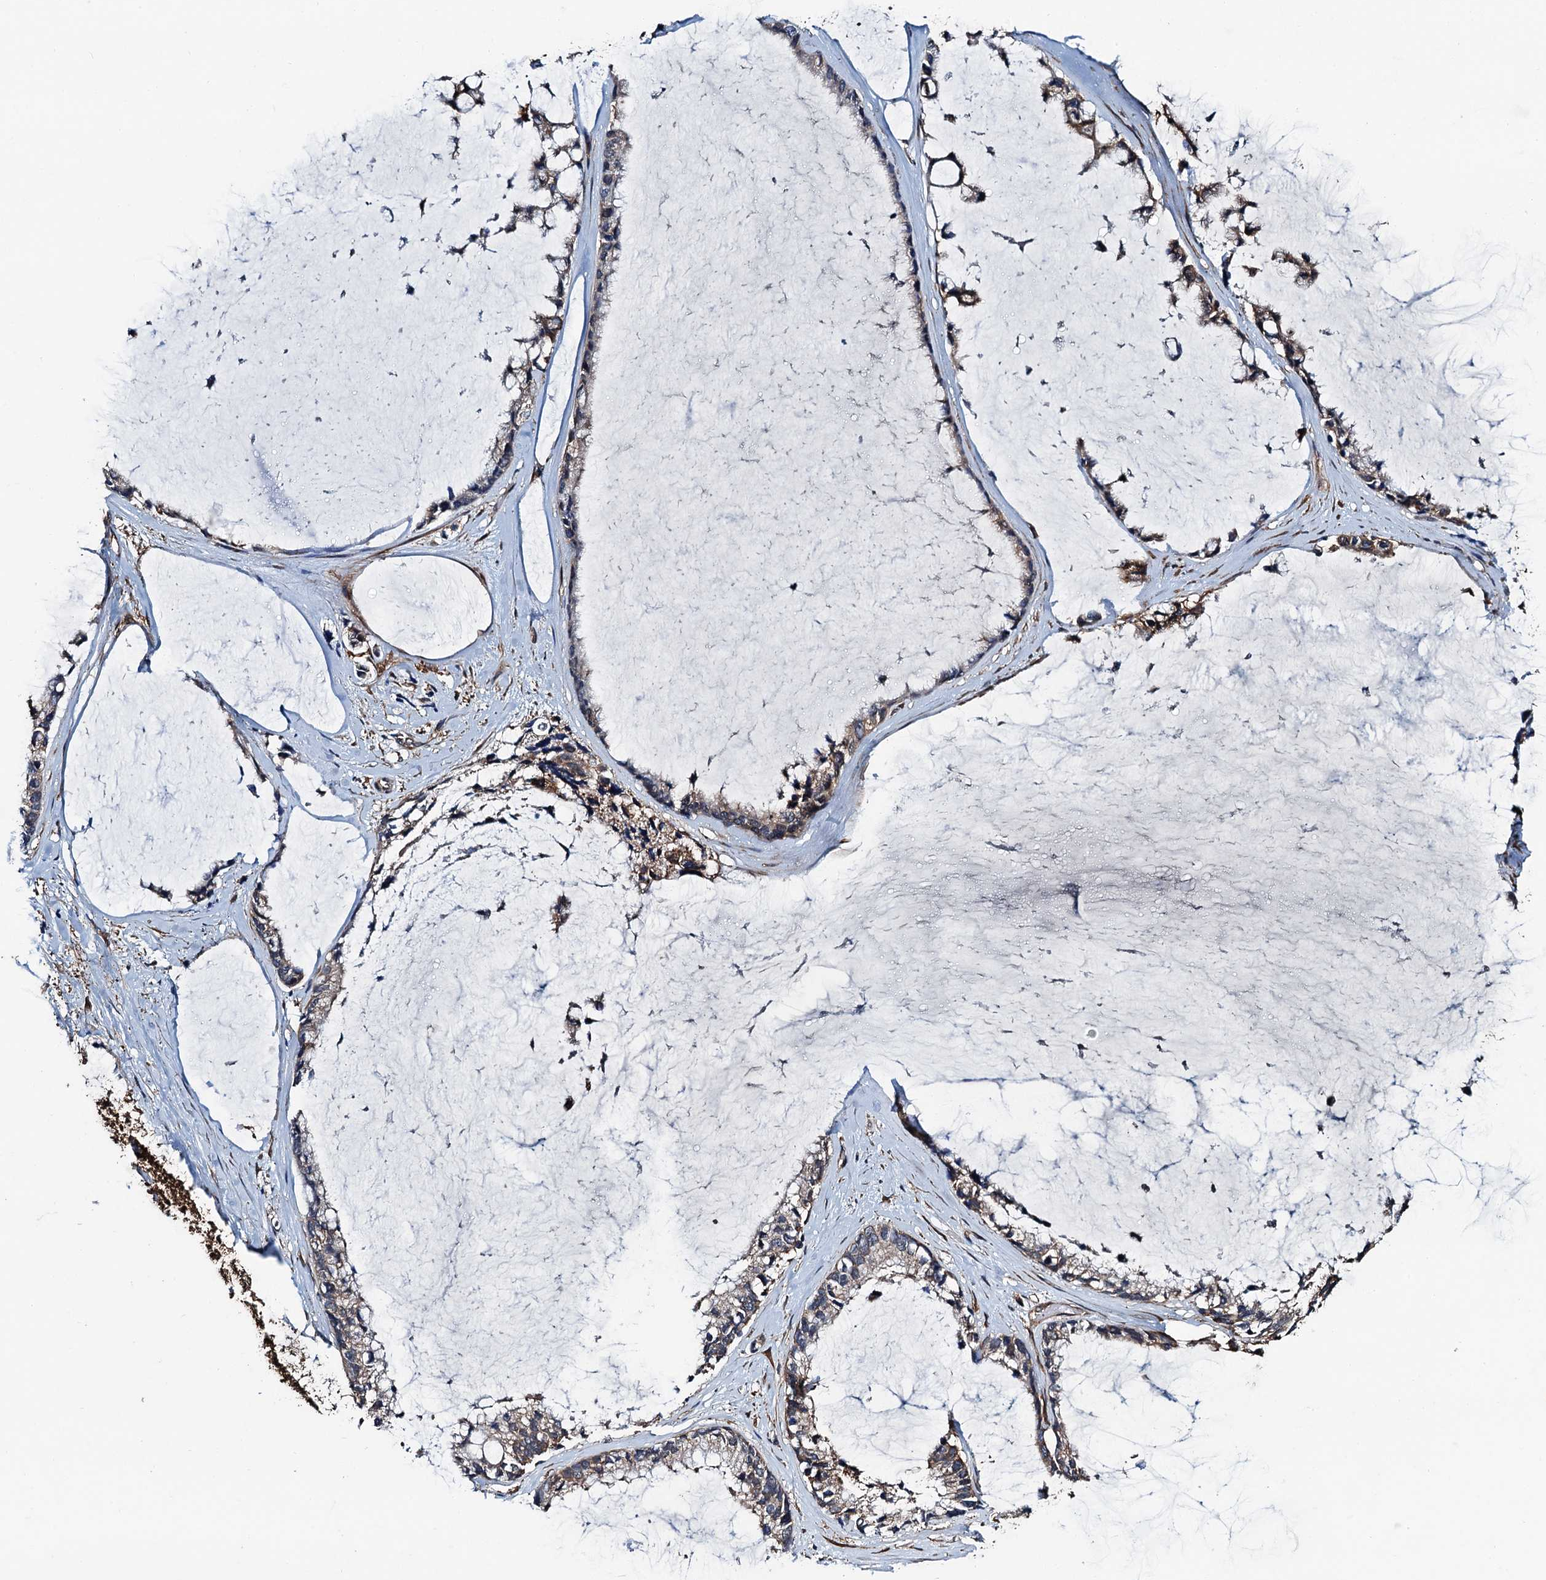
{"staining": {"intensity": "weak", "quantity": "<25%", "location": "cytoplasmic/membranous"}, "tissue": "ovarian cancer", "cell_type": "Tumor cells", "image_type": "cancer", "snomed": [{"axis": "morphology", "description": "Cystadenocarcinoma, mucinous, NOS"}, {"axis": "topography", "description": "Ovary"}], "caption": "A high-resolution image shows immunohistochemistry (IHC) staining of ovarian cancer, which reveals no significant expression in tumor cells. (Immunohistochemistry (ihc), brightfield microscopy, high magnification).", "gene": "USP6NL", "patient": {"sex": "female", "age": 39}}